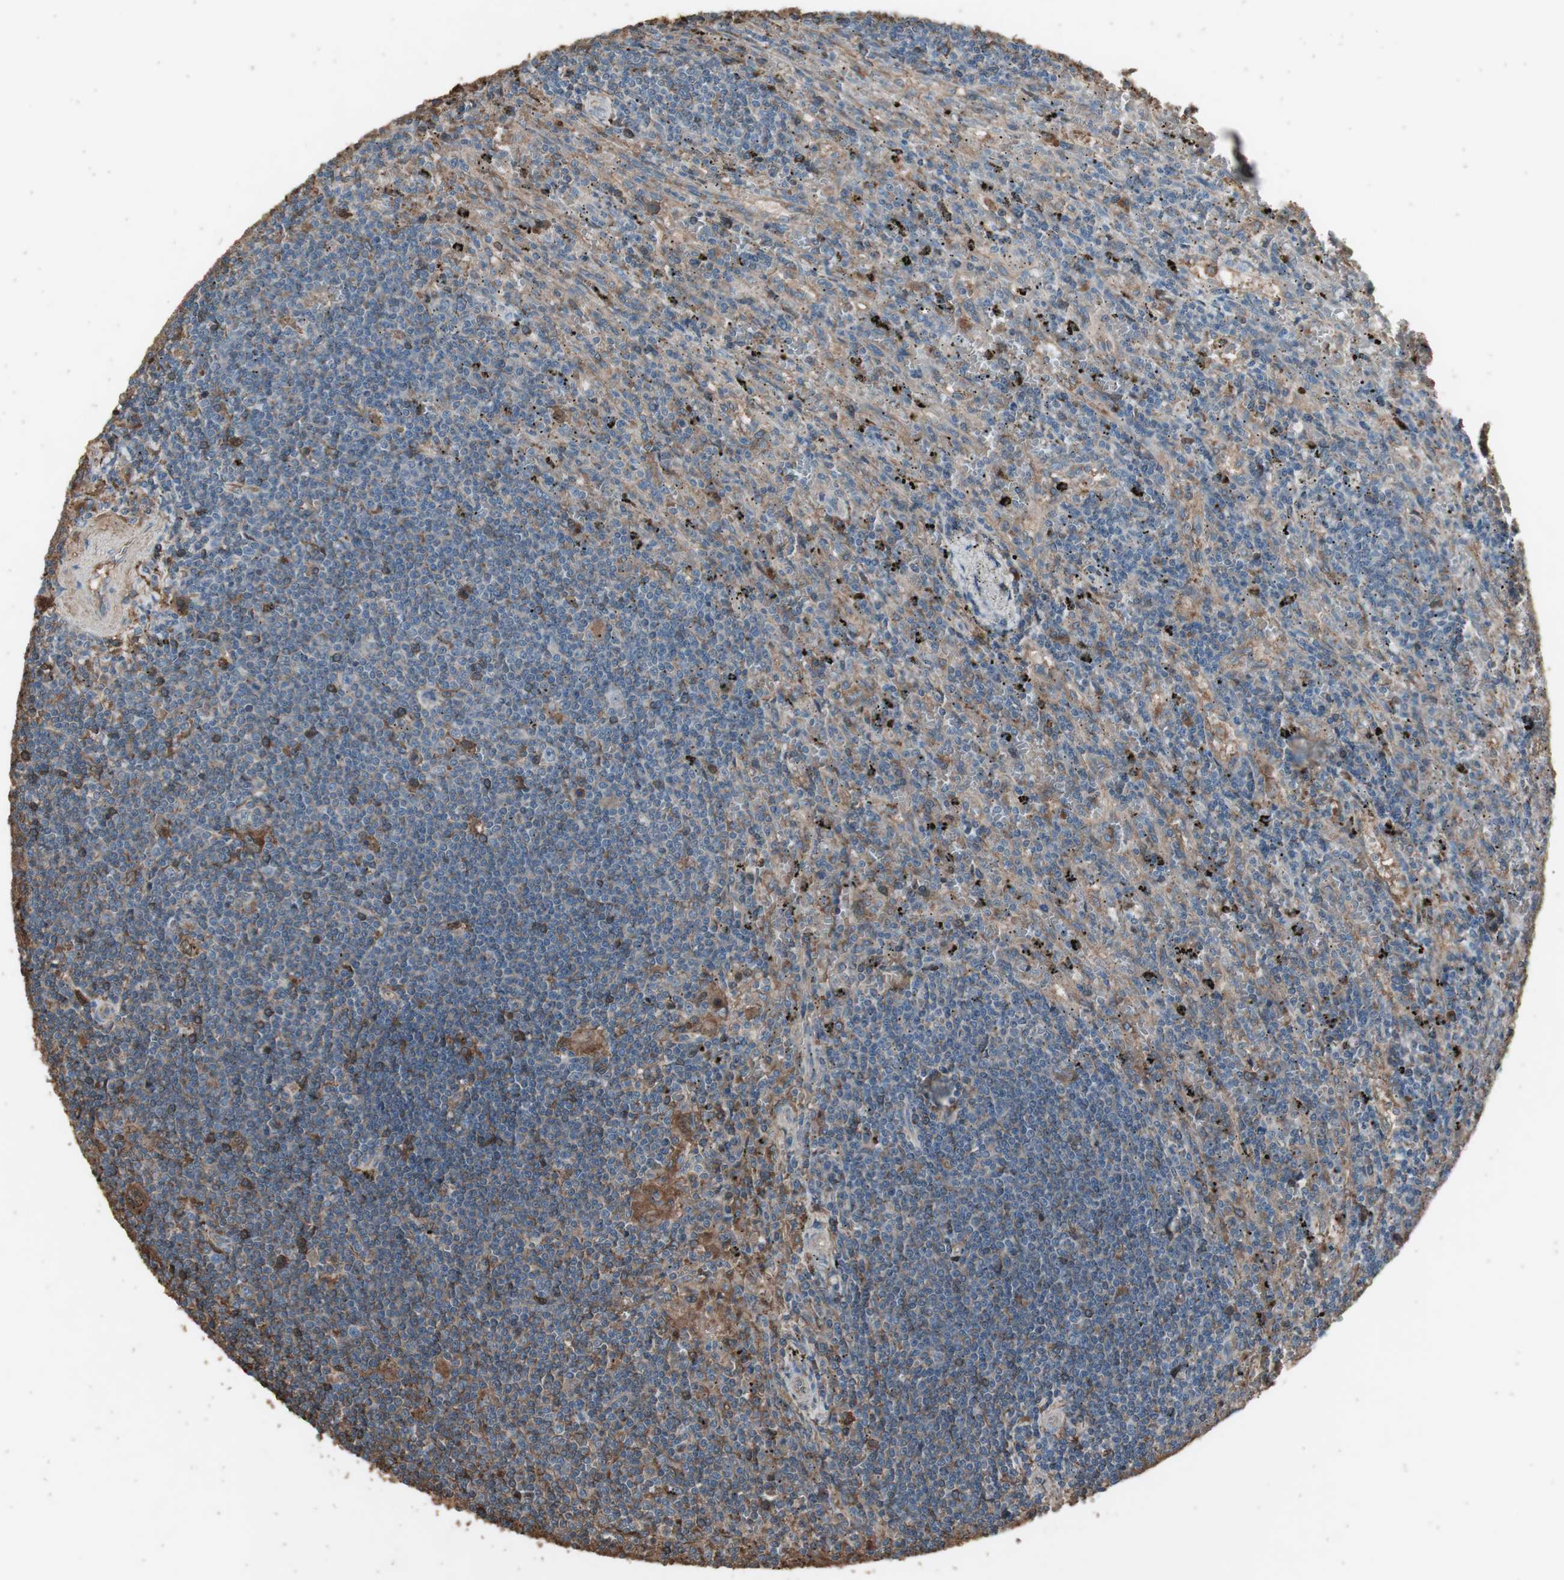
{"staining": {"intensity": "negative", "quantity": "none", "location": "none"}, "tissue": "lymphoma", "cell_type": "Tumor cells", "image_type": "cancer", "snomed": [{"axis": "morphology", "description": "Malignant lymphoma, non-Hodgkin's type, Low grade"}, {"axis": "topography", "description": "Spleen"}], "caption": "This photomicrograph is of lymphoma stained with immunohistochemistry to label a protein in brown with the nuclei are counter-stained blue. There is no positivity in tumor cells. The staining was performed using DAB to visualize the protein expression in brown, while the nuclei were stained in blue with hematoxylin (Magnification: 20x).", "gene": "MMP14", "patient": {"sex": "male", "age": 76}}